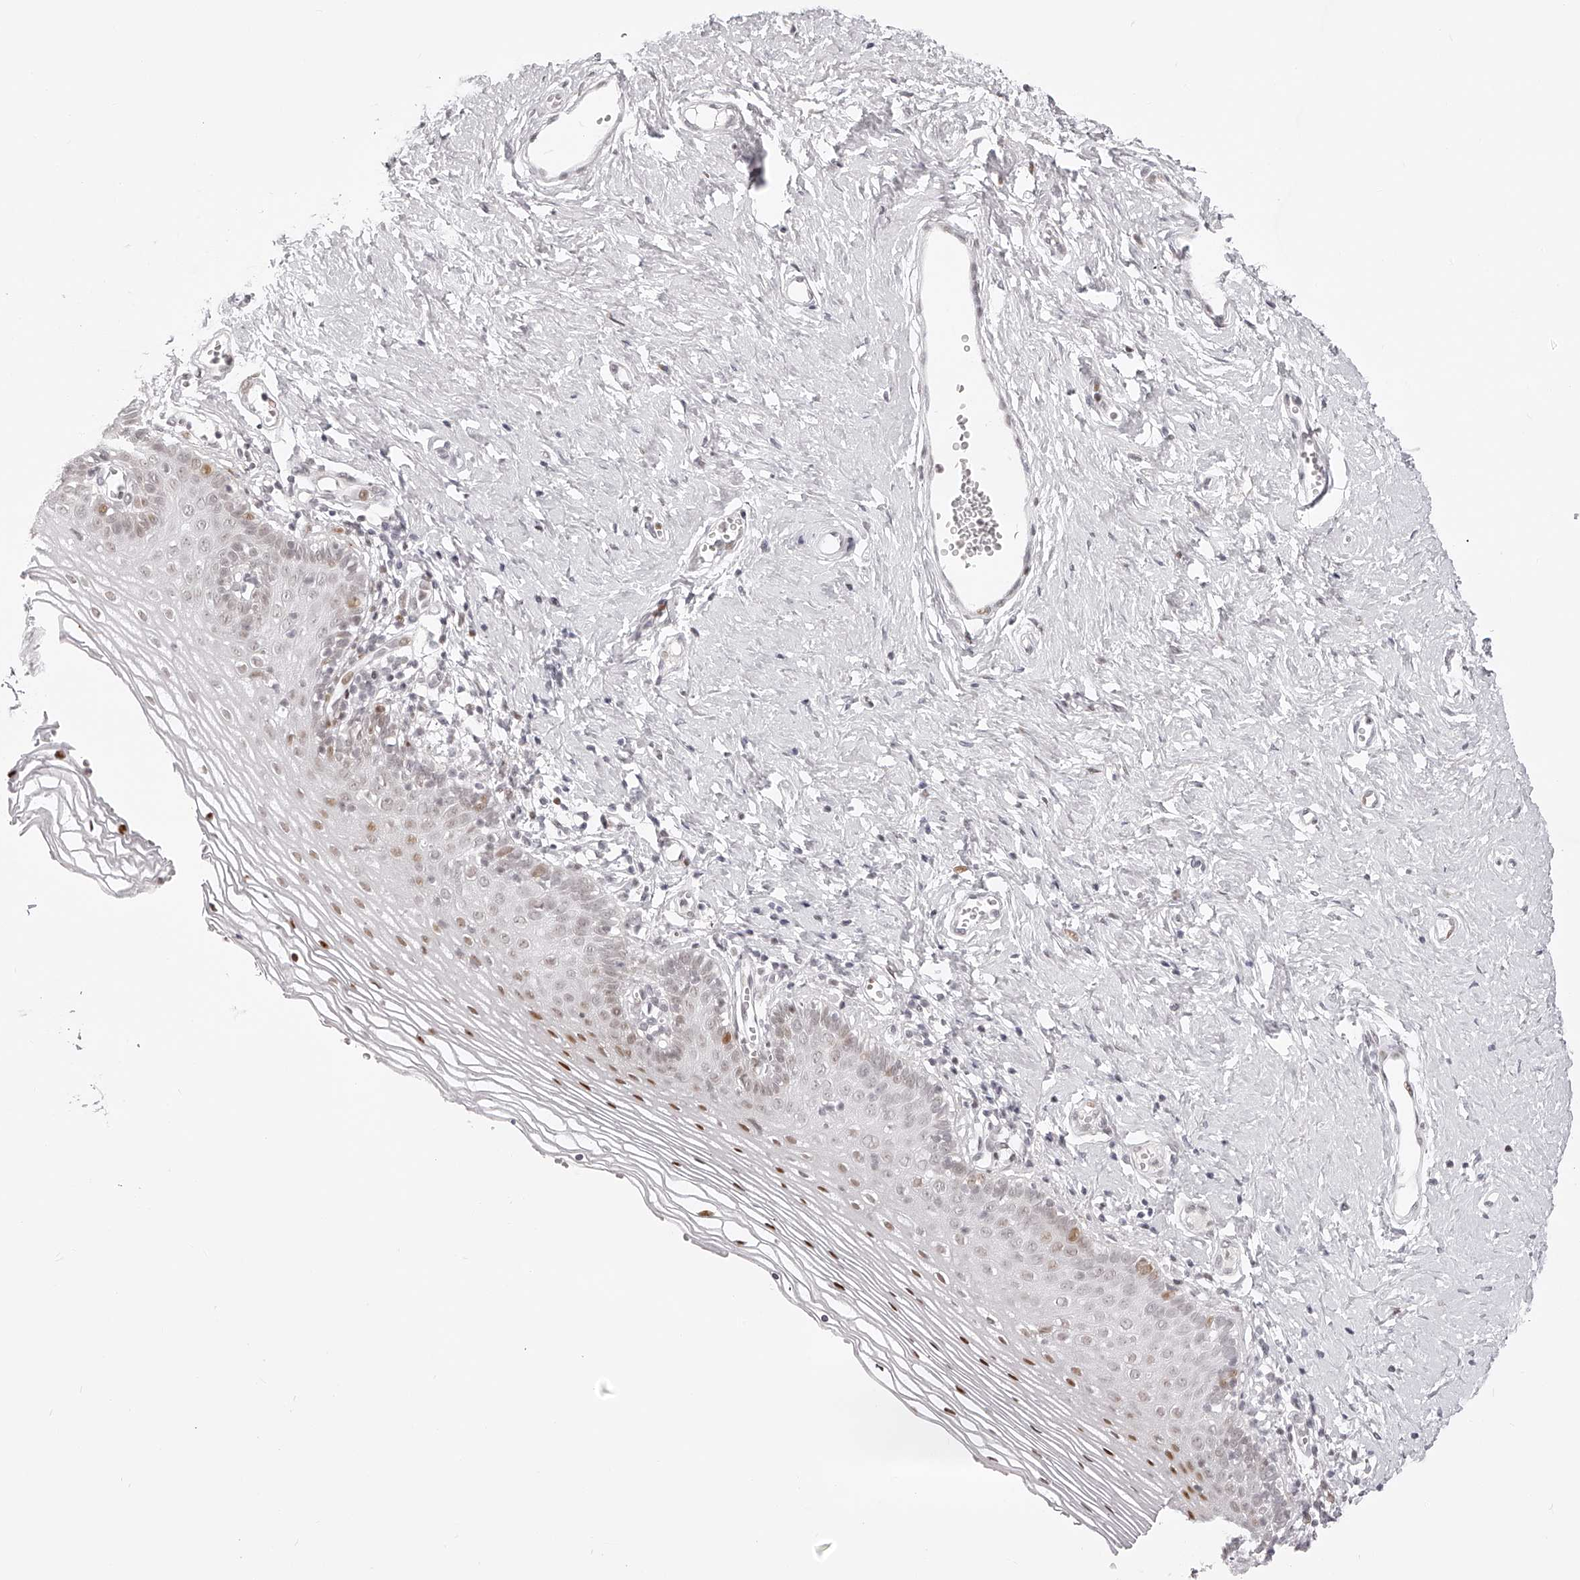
{"staining": {"intensity": "moderate", "quantity": "<25%", "location": "nuclear"}, "tissue": "vagina", "cell_type": "Squamous epithelial cells", "image_type": "normal", "snomed": [{"axis": "morphology", "description": "Normal tissue, NOS"}, {"axis": "topography", "description": "Vagina"}], "caption": "Squamous epithelial cells demonstrate low levels of moderate nuclear expression in approximately <25% of cells in benign vagina. (DAB (3,3'-diaminobenzidine) = brown stain, brightfield microscopy at high magnification).", "gene": "PLEKHG1", "patient": {"sex": "female", "age": 32}}